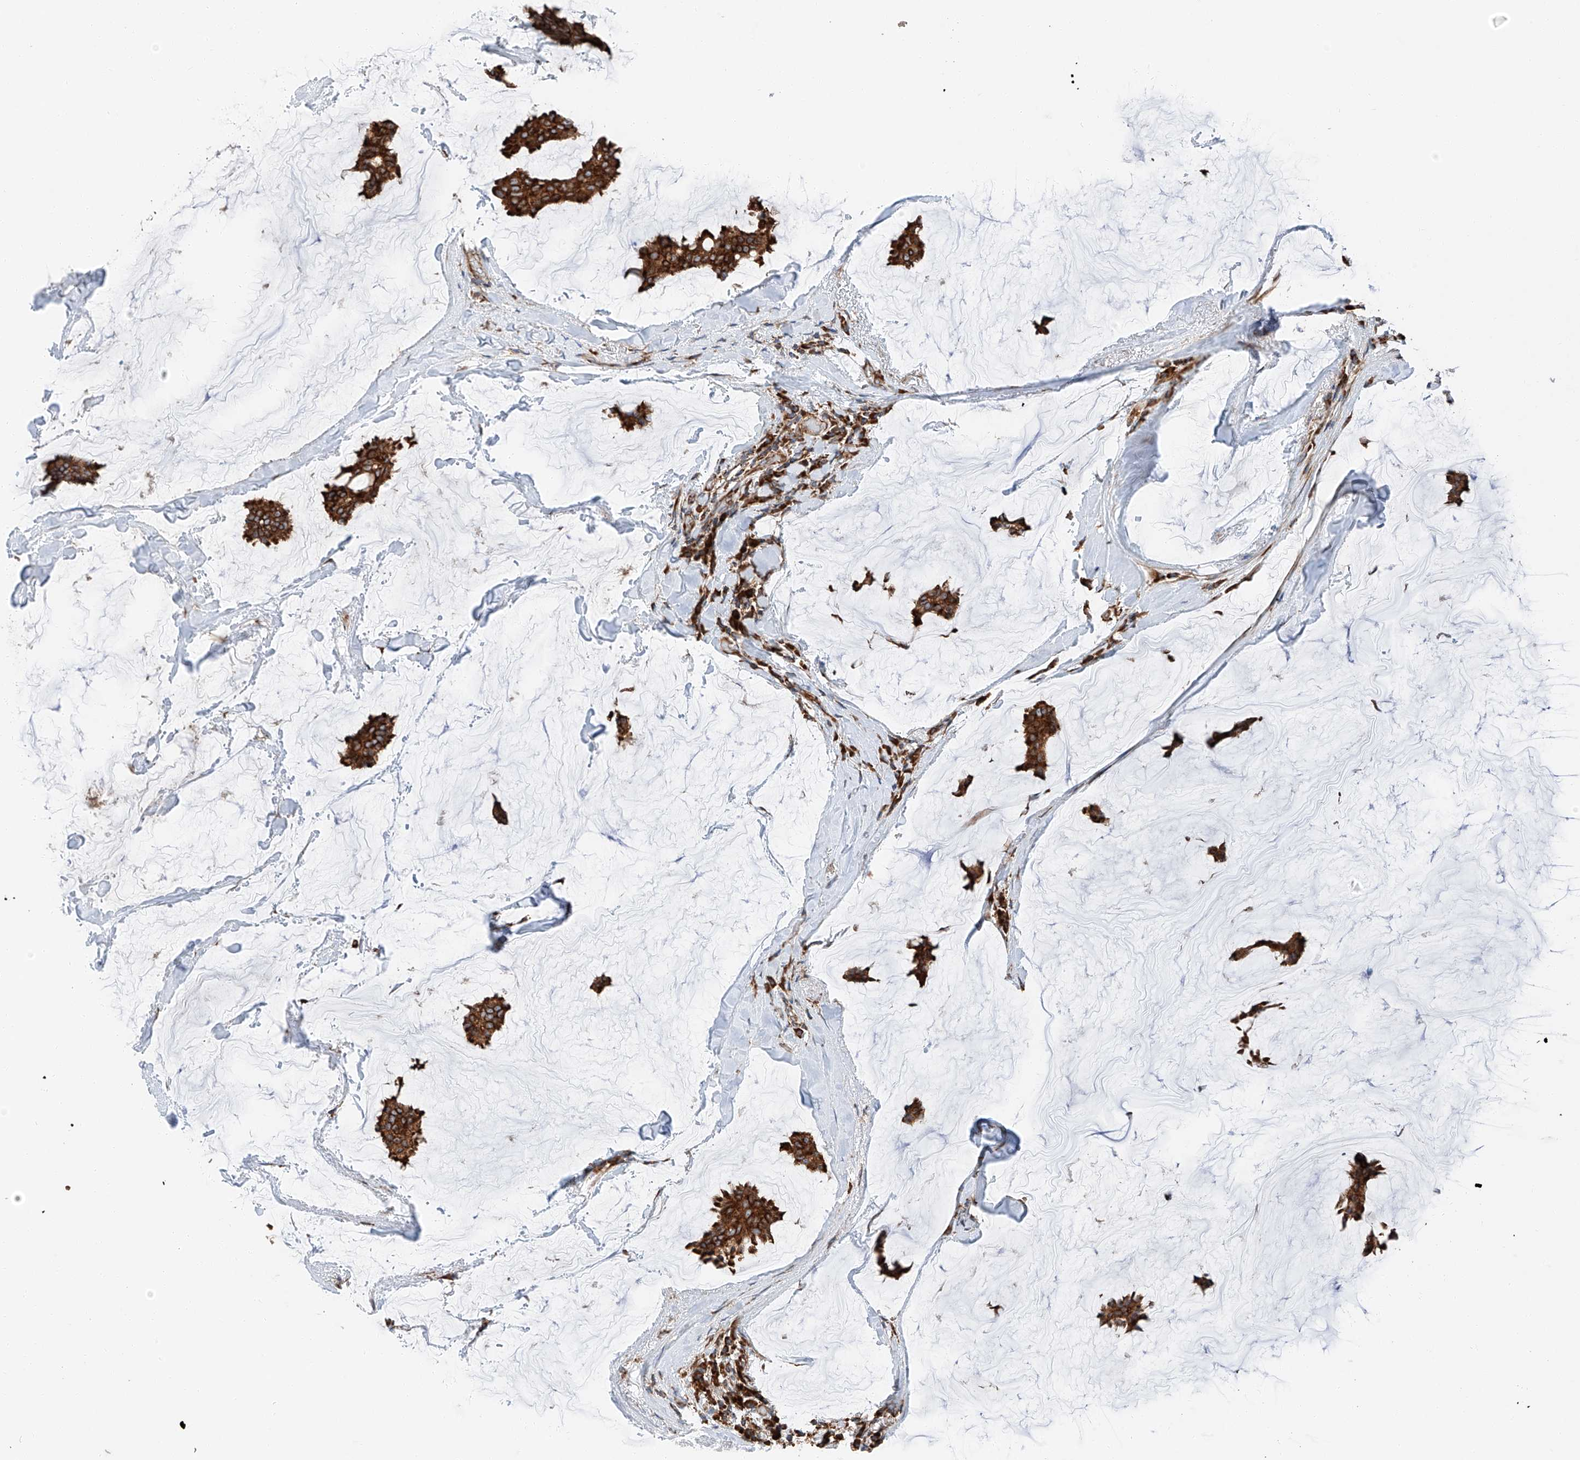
{"staining": {"intensity": "strong", "quantity": ">75%", "location": "cytoplasmic/membranous"}, "tissue": "breast cancer", "cell_type": "Tumor cells", "image_type": "cancer", "snomed": [{"axis": "morphology", "description": "Duct carcinoma"}, {"axis": "topography", "description": "Breast"}], "caption": "This is an image of immunohistochemistry staining of breast invasive ductal carcinoma, which shows strong positivity in the cytoplasmic/membranous of tumor cells.", "gene": "ZC3H15", "patient": {"sex": "female", "age": 93}}